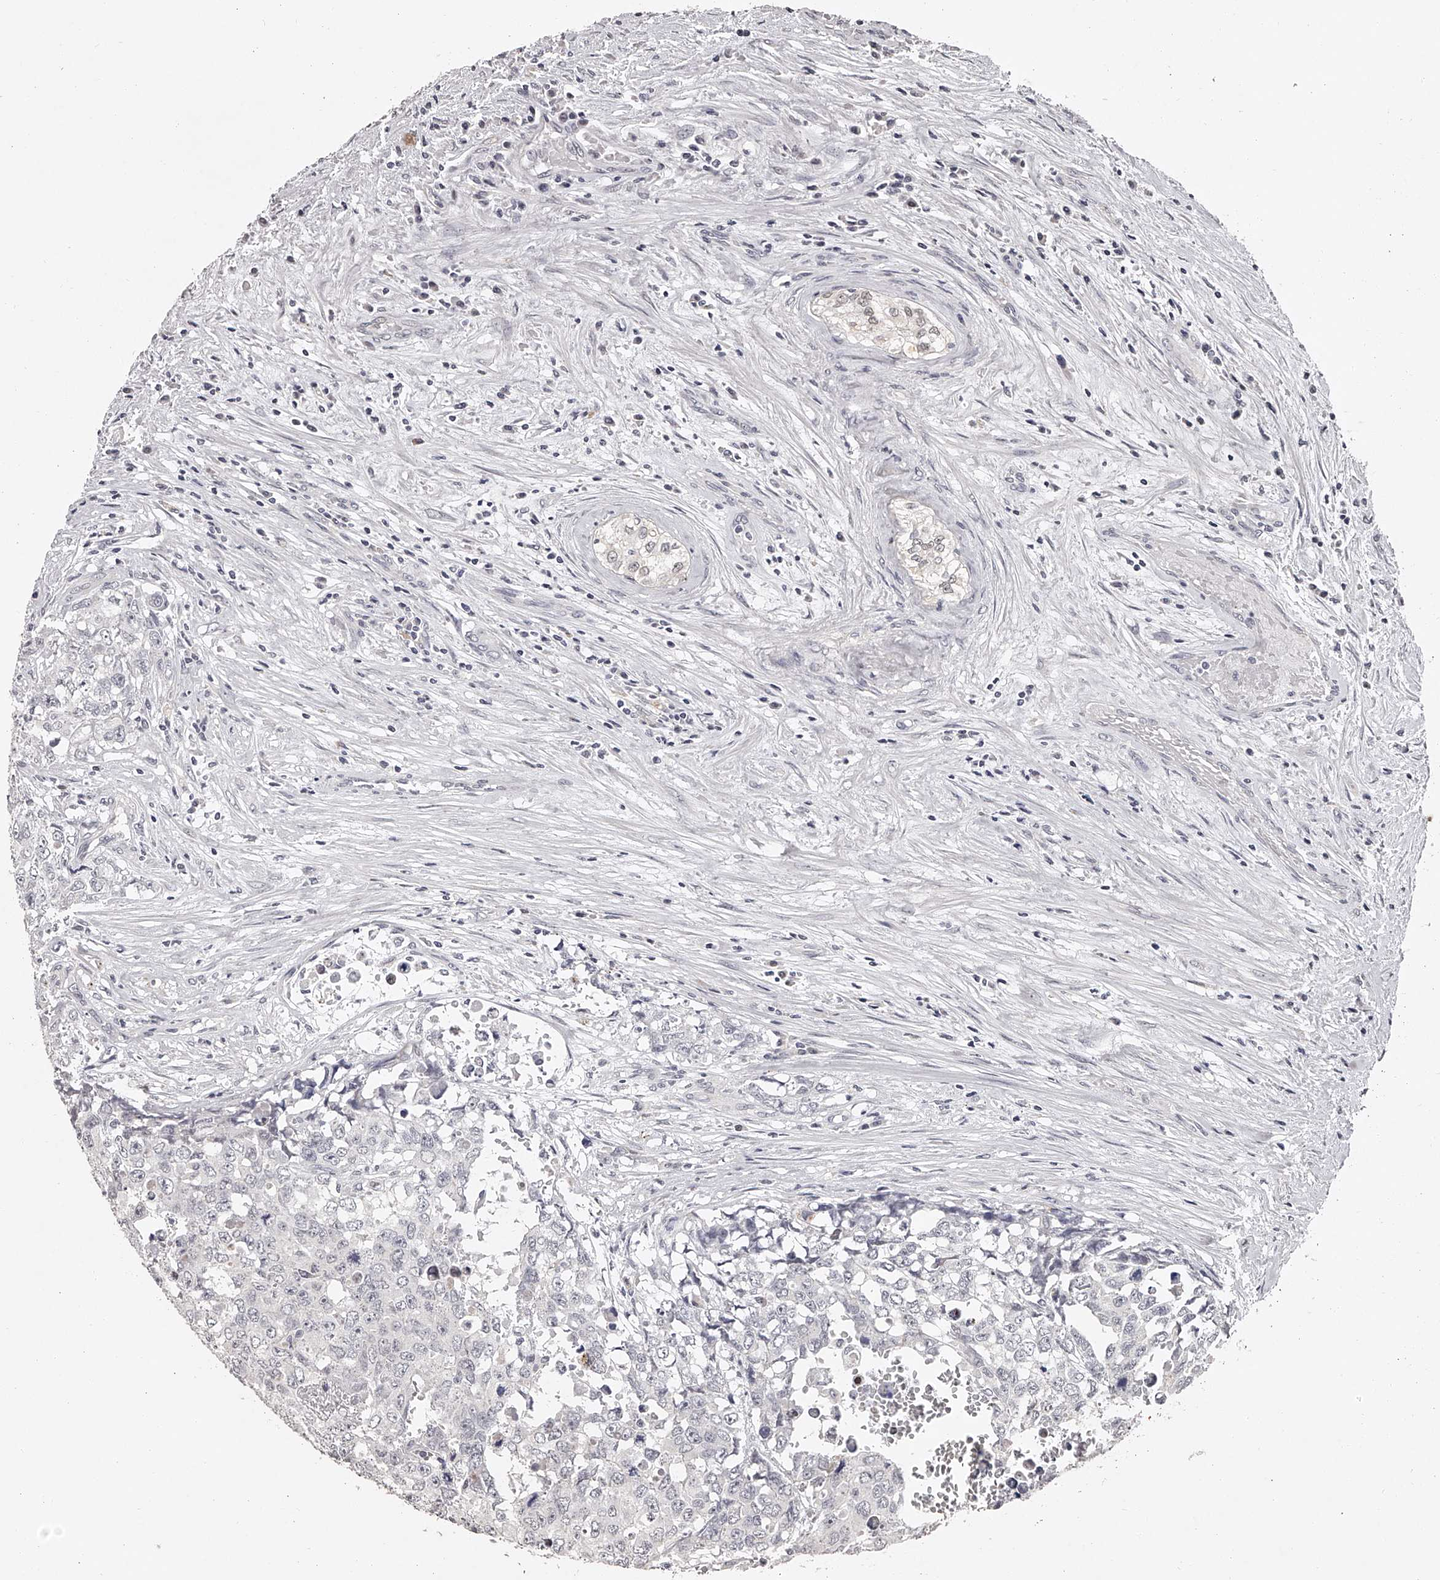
{"staining": {"intensity": "negative", "quantity": "none", "location": "none"}, "tissue": "testis cancer", "cell_type": "Tumor cells", "image_type": "cancer", "snomed": [{"axis": "morphology", "description": "Carcinoma, Embryonal, NOS"}, {"axis": "topography", "description": "Testis"}], "caption": "Tumor cells show no significant protein positivity in testis cancer.", "gene": "NT5DC1", "patient": {"sex": "male", "age": 28}}